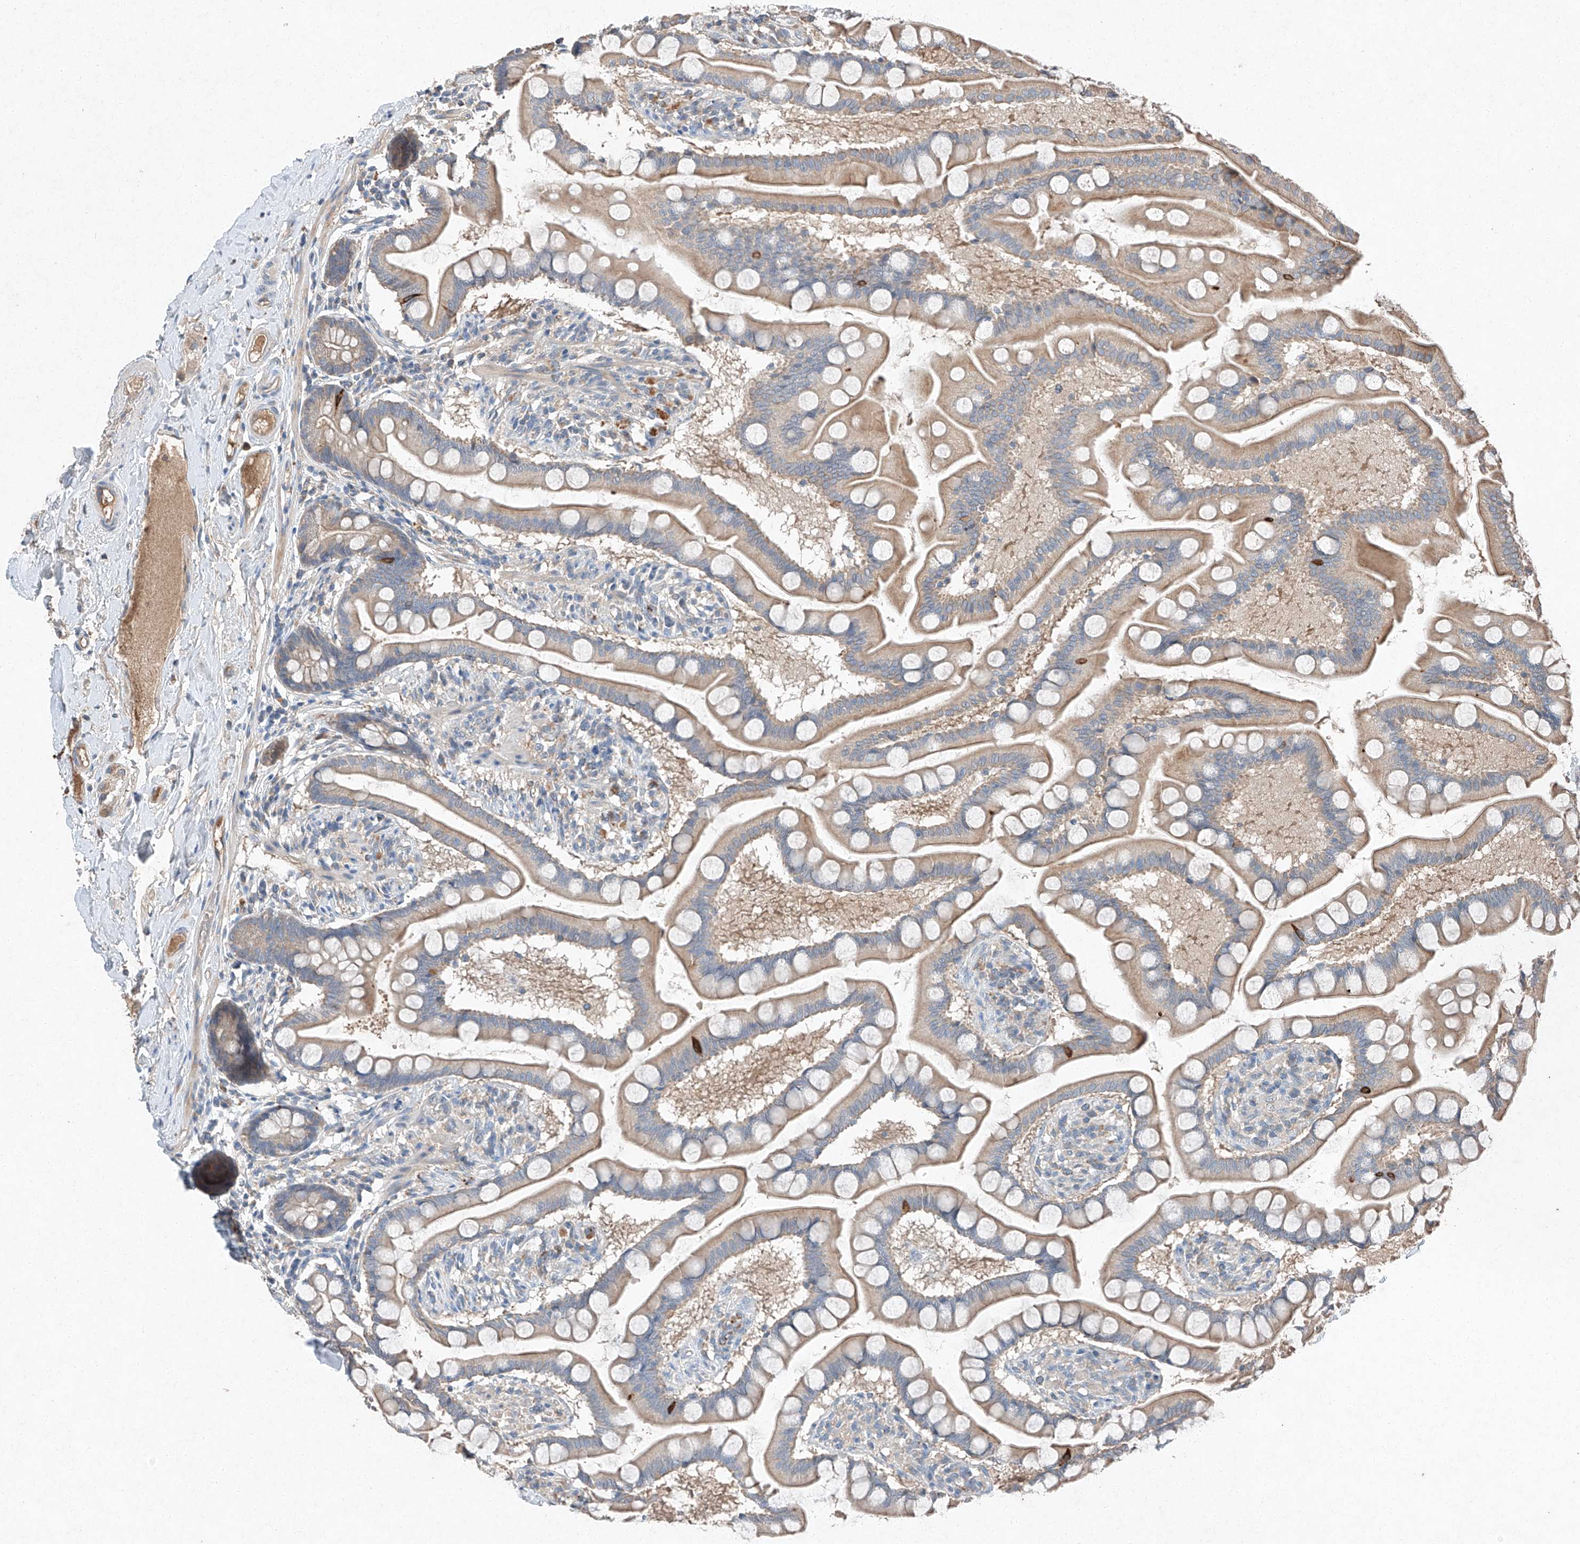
{"staining": {"intensity": "moderate", "quantity": ">75%", "location": "cytoplasmic/membranous"}, "tissue": "small intestine", "cell_type": "Glandular cells", "image_type": "normal", "snomed": [{"axis": "morphology", "description": "Normal tissue, NOS"}, {"axis": "topography", "description": "Small intestine"}], "caption": "Protein positivity by immunohistochemistry exhibits moderate cytoplasmic/membranous expression in approximately >75% of glandular cells in normal small intestine. The protein of interest is shown in brown color, while the nuclei are stained blue.", "gene": "RUSC1", "patient": {"sex": "male", "age": 41}}